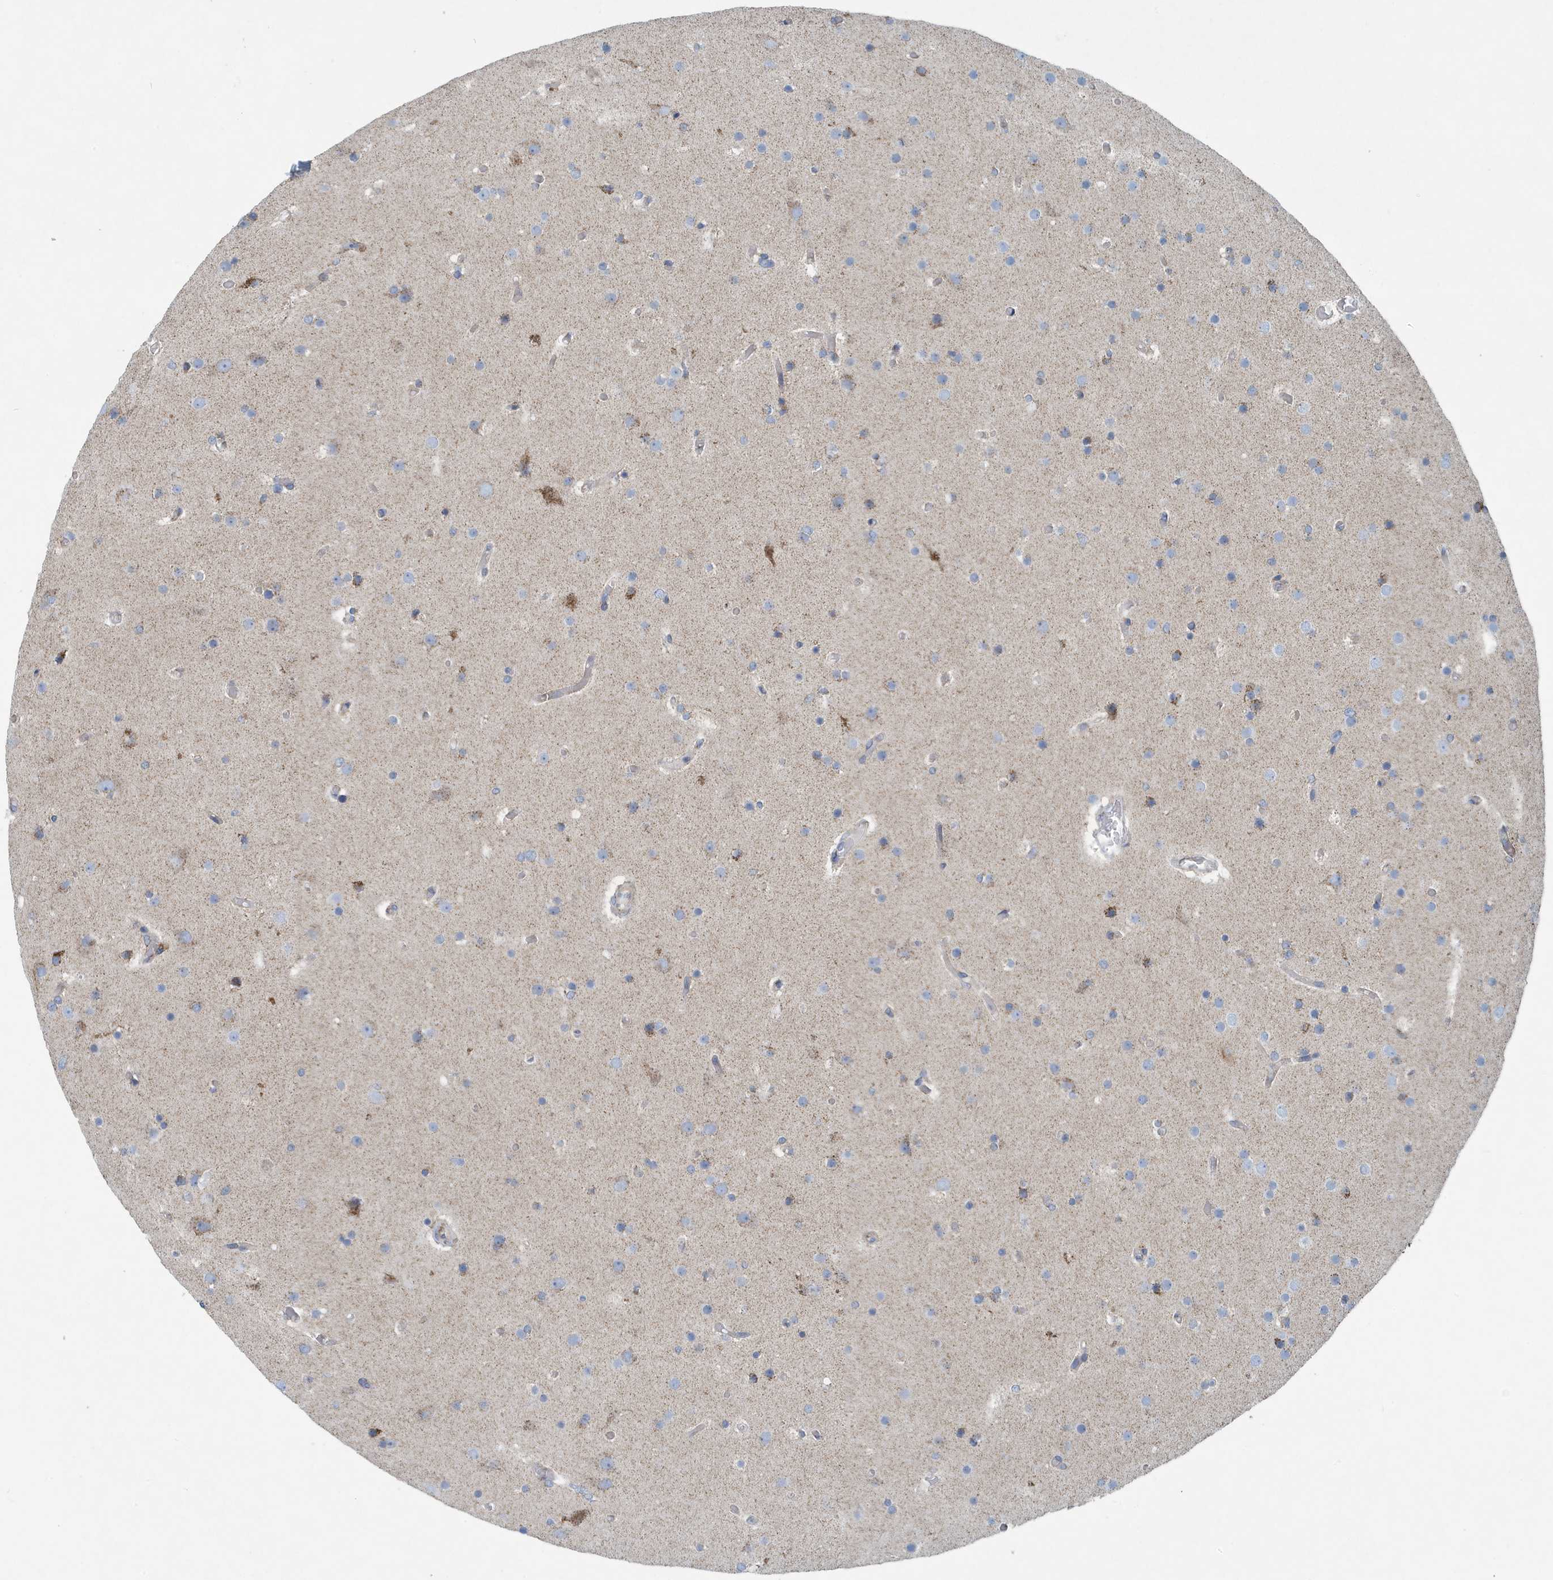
{"staining": {"intensity": "negative", "quantity": "none", "location": "none"}, "tissue": "glioma", "cell_type": "Tumor cells", "image_type": "cancer", "snomed": [{"axis": "morphology", "description": "Glioma, malignant, High grade"}, {"axis": "topography", "description": "Cerebral cortex"}], "caption": "Tumor cells show no significant protein expression in high-grade glioma (malignant).", "gene": "PPM1M", "patient": {"sex": "female", "age": 36}}